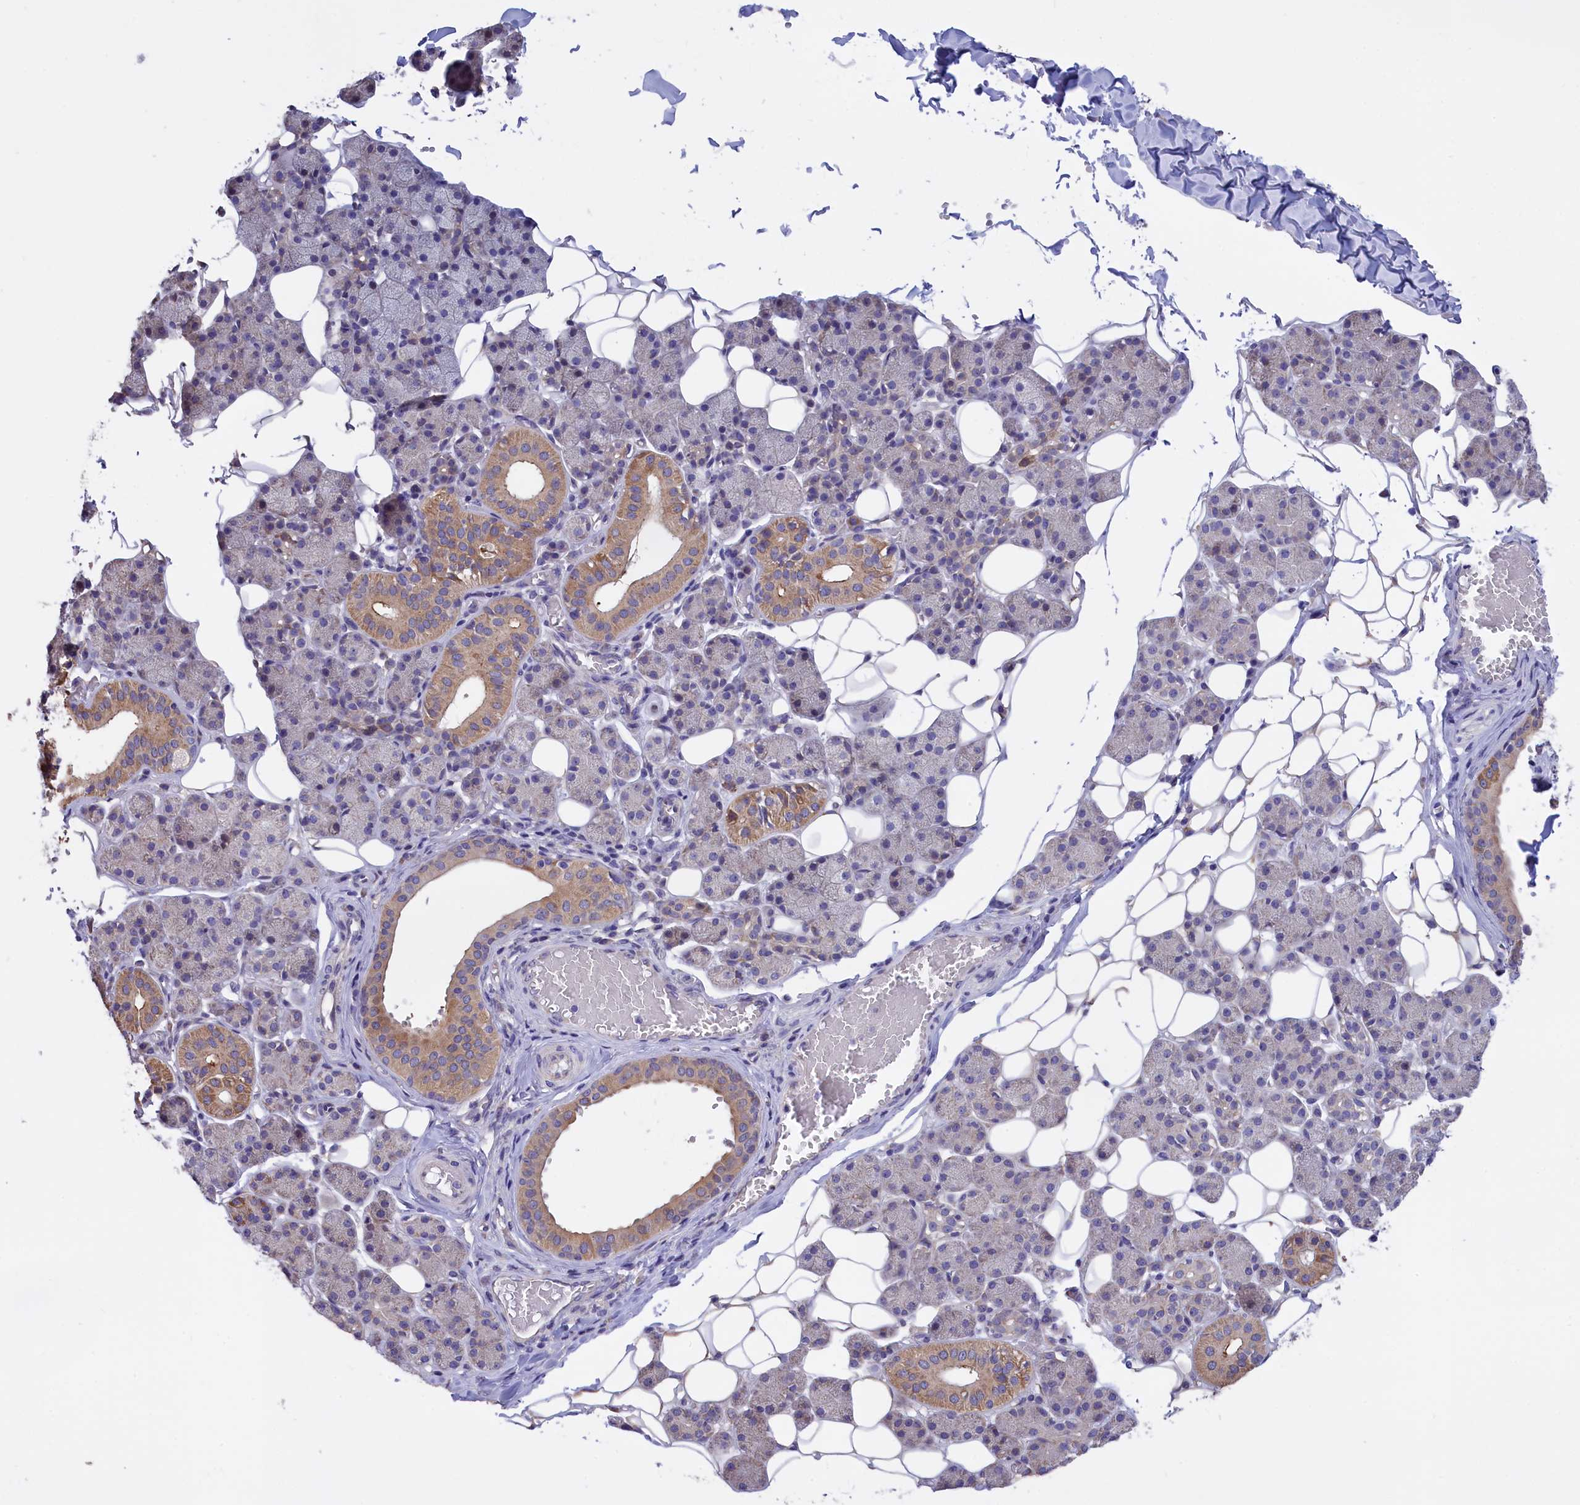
{"staining": {"intensity": "moderate", "quantity": "<25%", "location": "cytoplasmic/membranous"}, "tissue": "salivary gland", "cell_type": "Glandular cells", "image_type": "normal", "snomed": [{"axis": "morphology", "description": "Normal tissue, NOS"}, {"axis": "topography", "description": "Salivary gland"}], "caption": "Brown immunohistochemical staining in unremarkable human salivary gland demonstrates moderate cytoplasmic/membranous positivity in about <25% of glandular cells. Immunohistochemistry stains the protein in brown and the nuclei are stained blue.", "gene": "CYP2U1", "patient": {"sex": "female", "age": 33}}